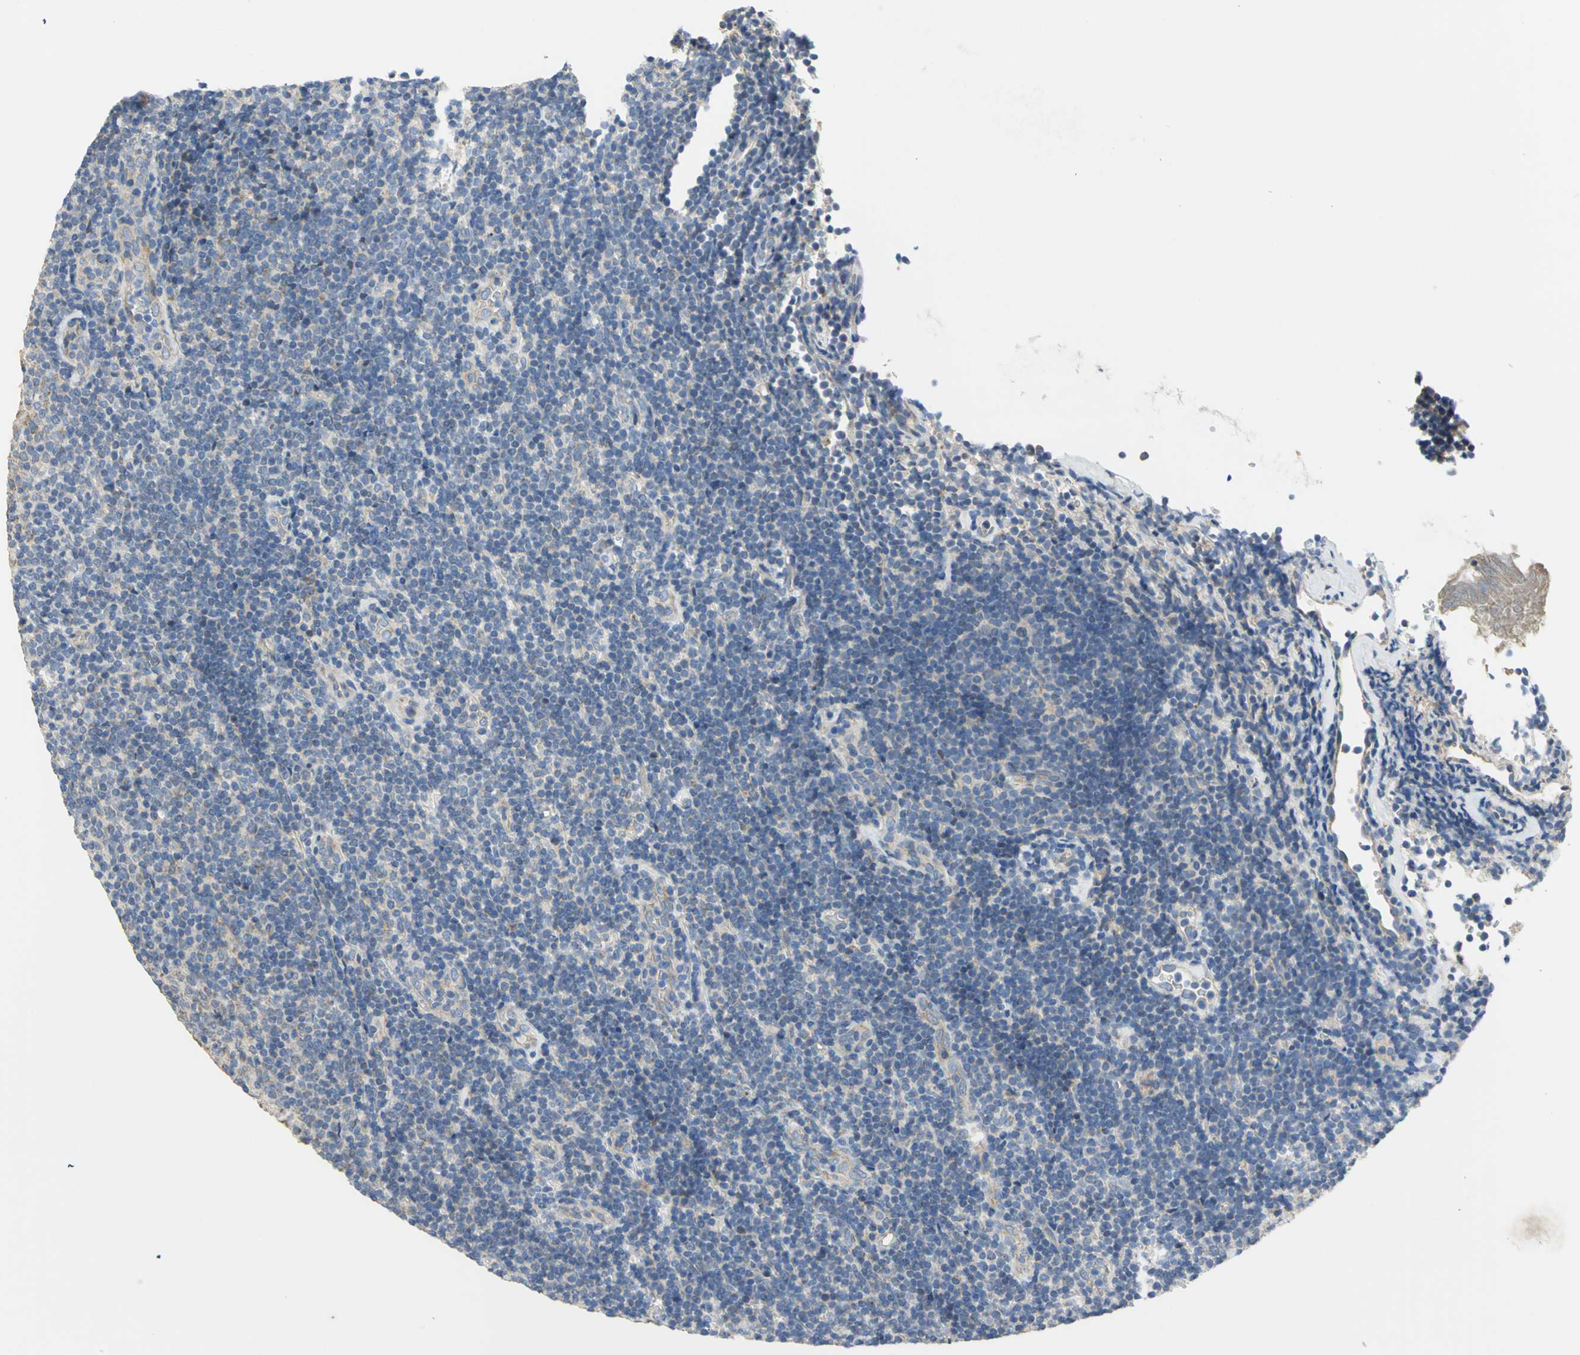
{"staining": {"intensity": "negative", "quantity": "none", "location": "none"}, "tissue": "lymphoma", "cell_type": "Tumor cells", "image_type": "cancer", "snomed": [{"axis": "morphology", "description": "Malignant lymphoma, non-Hodgkin's type, Low grade"}, {"axis": "topography", "description": "Lymph node"}], "caption": "Low-grade malignant lymphoma, non-Hodgkin's type was stained to show a protein in brown. There is no significant staining in tumor cells. Nuclei are stained in blue.", "gene": "HTR1F", "patient": {"sex": "male", "age": 70}}